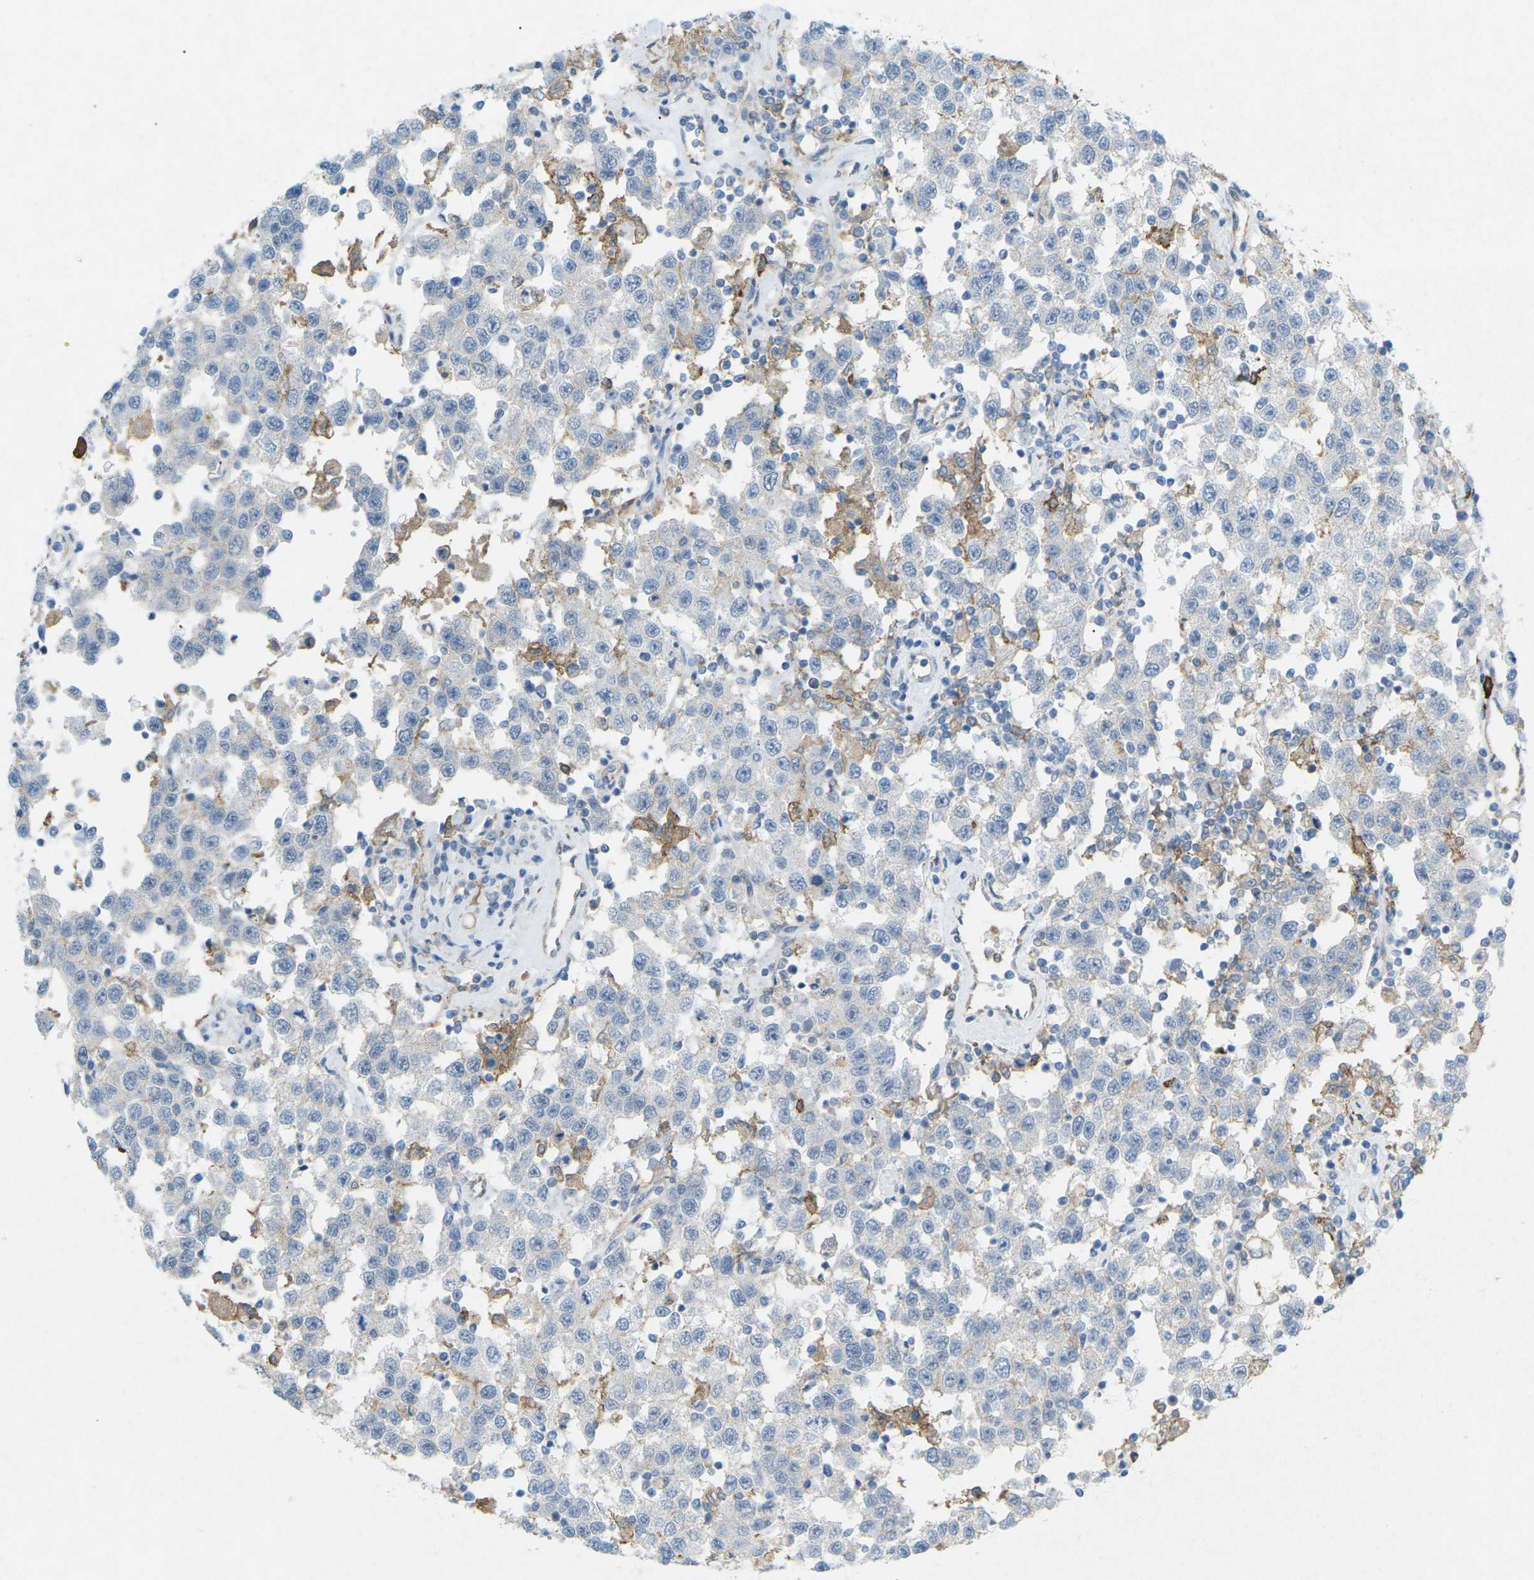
{"staining": {"intensity": "negative", "quantity": "none", "location": "none"}, "tissue": "testis cancer", "cell_type": "Tumor cells", "image_type": "cancer", "snomed": [{"axis": "morphology", "description": "Seminoma, NOS"}, {"axis": "topography", "description": "Testis"}], "caption": "An immunohistochemistry (IHC) micrograph of testis cancer is shown. There is no staining in tumor cells of testis cancer.", "gene": "STK11", "patient": {"sex": "male", "age": 41}}